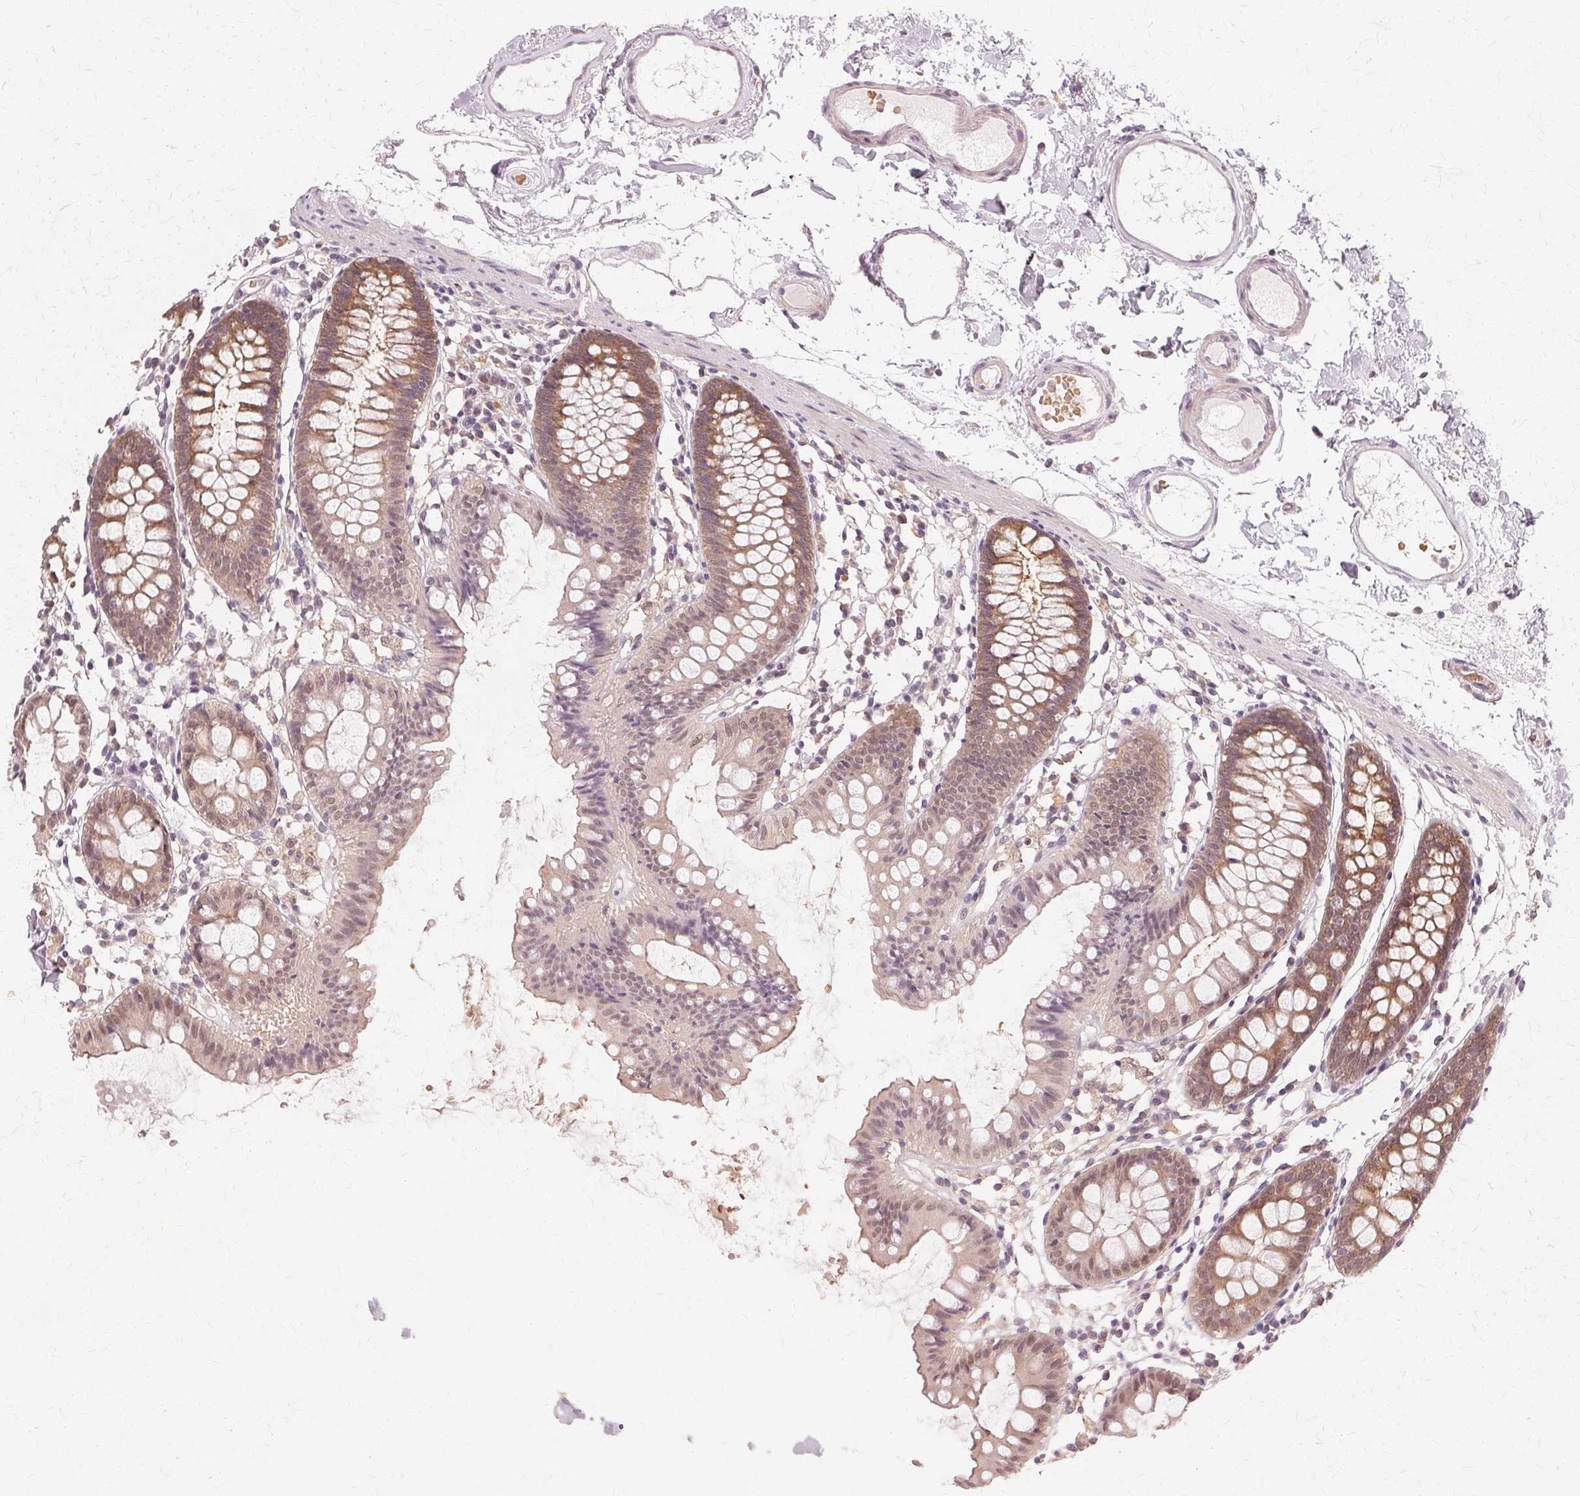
{"staining": {"intensity": "weak", "quantity": "25%-75%", "location": "cytoplasmic/membranous"}, "tissue": "colon", "cell_type": "Endothelial cells", "image_type": "normal", "snomed": [{"axis": "morphology", "description": "Normal tissue, NOS"}, {"axis": "topography", "description": "Colon"}], "caption": "The image exhibits staining of unremarkable colon, revealing weak cytoplasmic/membranous protein expression (brown color) within endothelial cells. (brown staining indicates protein expression, while blue staining denotes nuclei).", "gene": "PRMT5", "patient": {"sex": "female", "age": 84}}